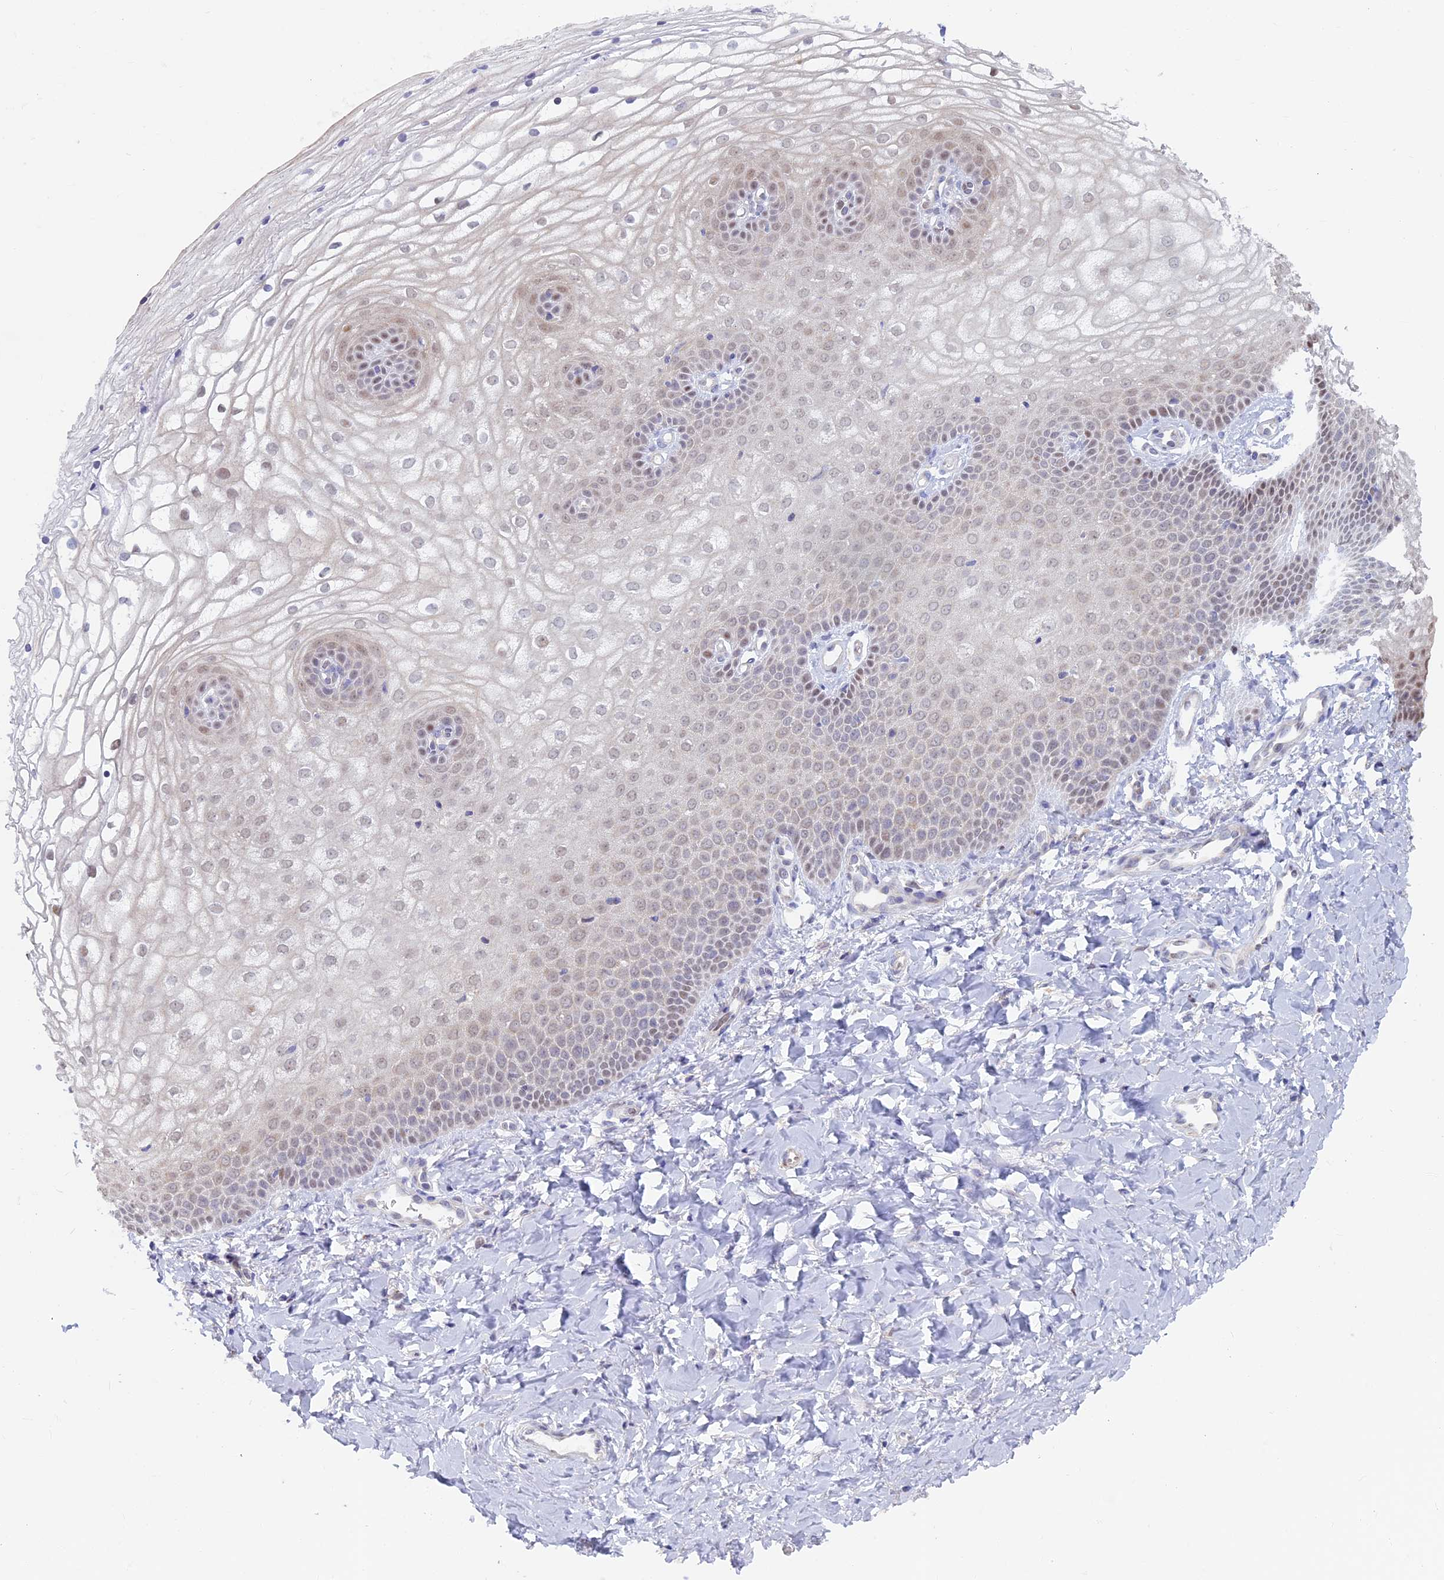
{"staining": {"intensity": "moderate", "quantity": "<25%", "location": "nuclear"}, "tissue": "vagina", "cell_type": "Squamous epithelial cells", "image_type": "normal", "snomed": [{"axis": "morphology", "description": "Normal tissue, NOS"}, {"axis": "topography", "description": "Vagina"}], "caption": "Protein expression analysis of unremarkable human vagina reveals moderate nuclear staining in approximately <25% of squamous epithelial cells.", "gene": "ACSS1", "patient": {"sex": "female", "age": 68}}